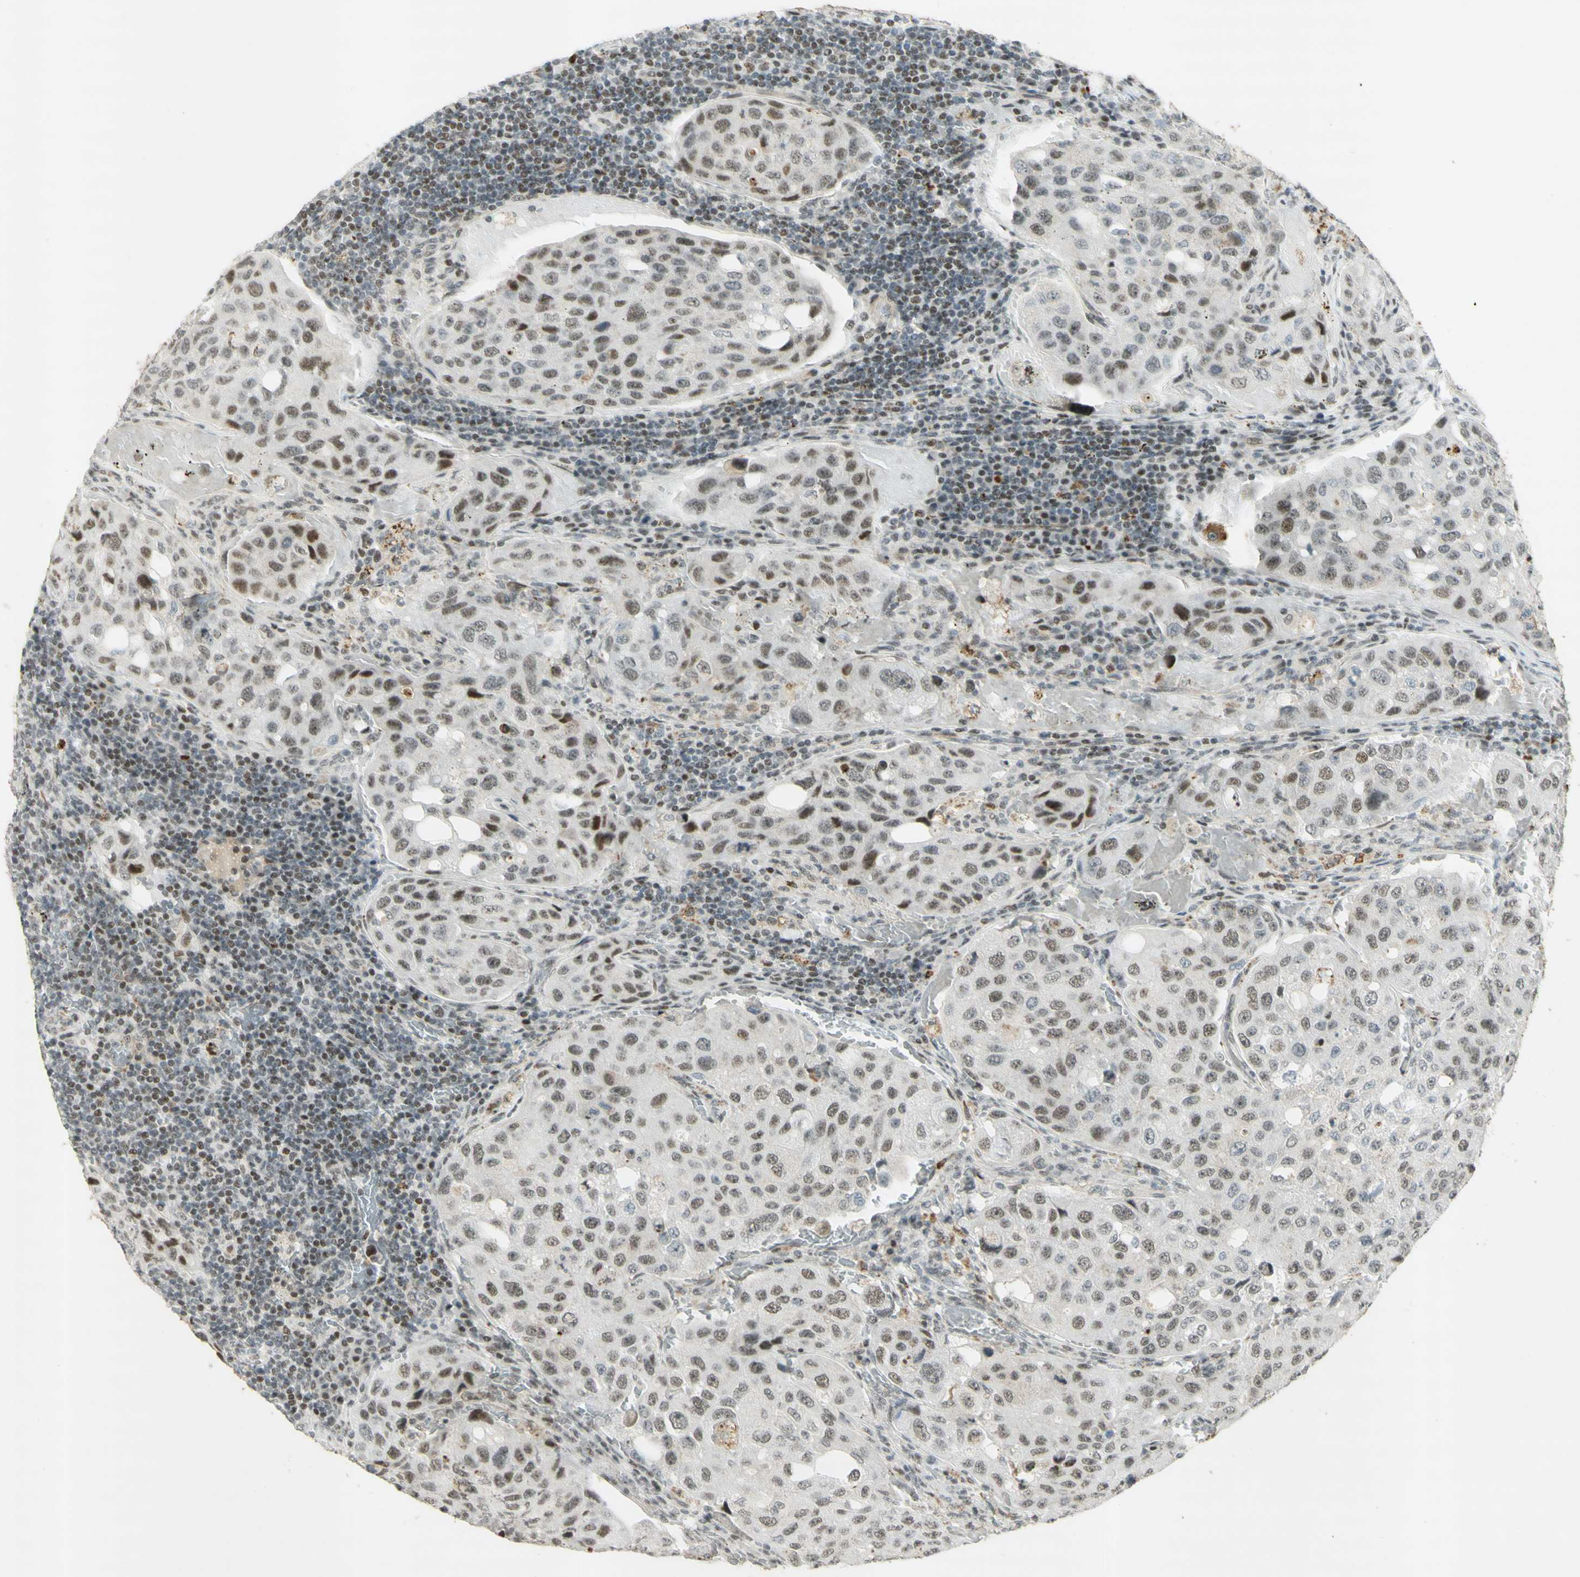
{"staining": {"intensity": "moderate", "quantity": ">75%", "location": "nuclear"}, "tissue": "urothelial cancer", "cell_type": "Tumor cells", "image_type": "cancer", "snomed": [{"axis": "morphology", "description": "Urothelial carcinoma, High grade"}, {"axis": "topography", "description": "Lymph node"}, {"axis": "topography", "description": "Urinary bladder"}], "caption": "Urothelial cancer tissue reveals moderate nuclear staining in approximately >75% of tumor cells, visualized by immunohistochemistry.", "gene": "IRF1", "patient": {"sex": "male", "age": 51}}